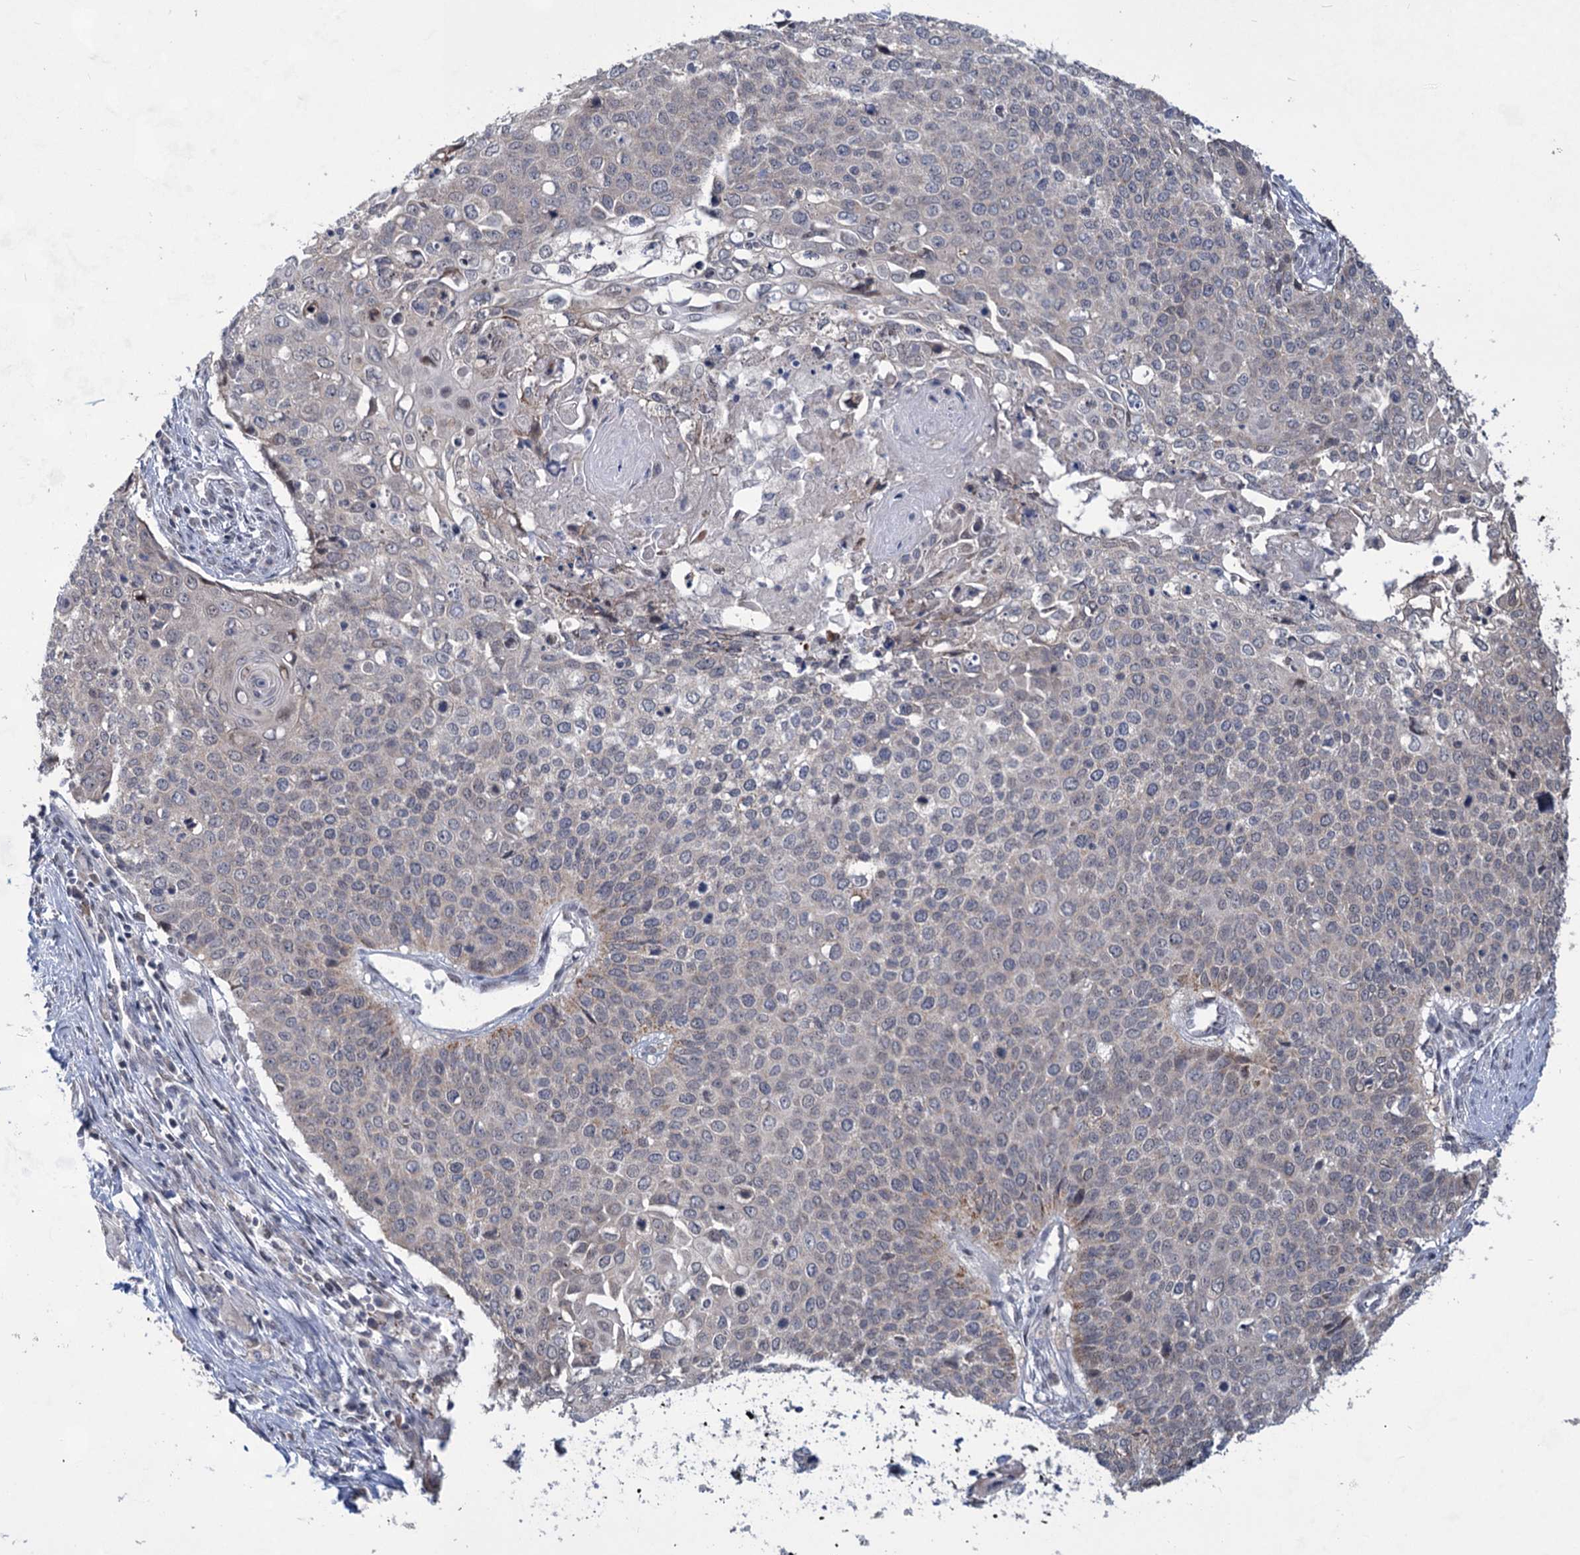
{"staining": {"intensity": "negative", "quantity": "none", "location": "none"}, "tissue": "cervical cancer", "cell_type": "Tumor cells", "image_type": "cancer", "snomed": [{"axis": "morphology", "description": "Squamous cell carcinoma, NOS"}, {"axis": "topography", "description": "Cervix"}], "caption": "Tumor cells show no significant protein positivity in cervical cancer (squamous cell carcinoma).", "gene": "TTC17", "patient": {"sex": "female", "age": 39}}